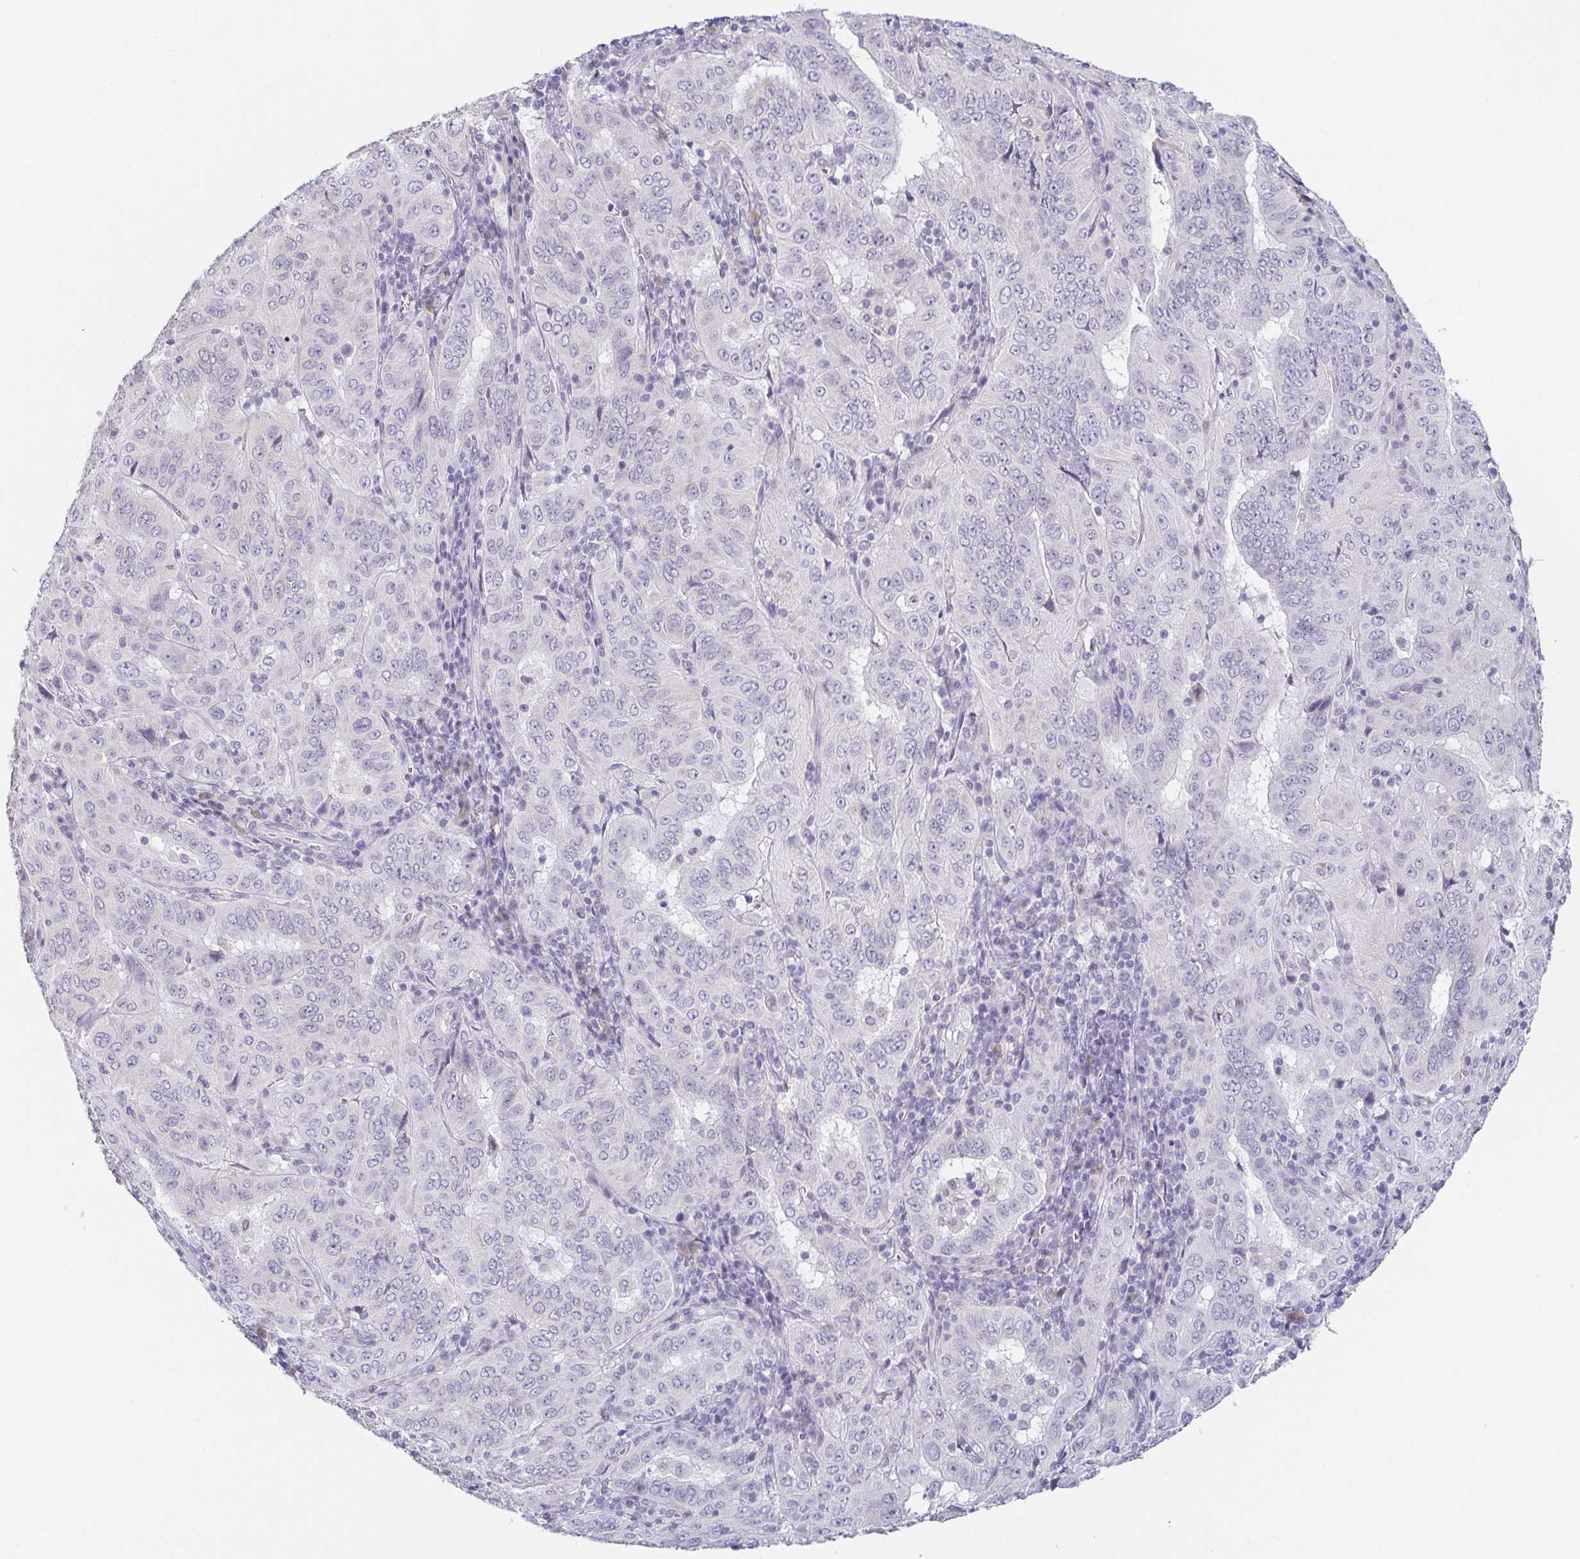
{"staining": {"intensity": "negative", "quantity": "none", "location": "none"}, "tissue": "pancreatic cancer", "cell_type": "Tumor cells", "image_type": "cancer", "snomed": [{"axis": "morphology", "description": "Adenocarcinoma, NOS"}, {"axis": "topography", "description": "Pancreas"}], "caption": "The photomicrograph exhibits no significant positivity in tumor cells of pancreatic cancer (adenocarcinoma).", "gene": "PRR27", "patient": {"sex": "male", "age": 63}}